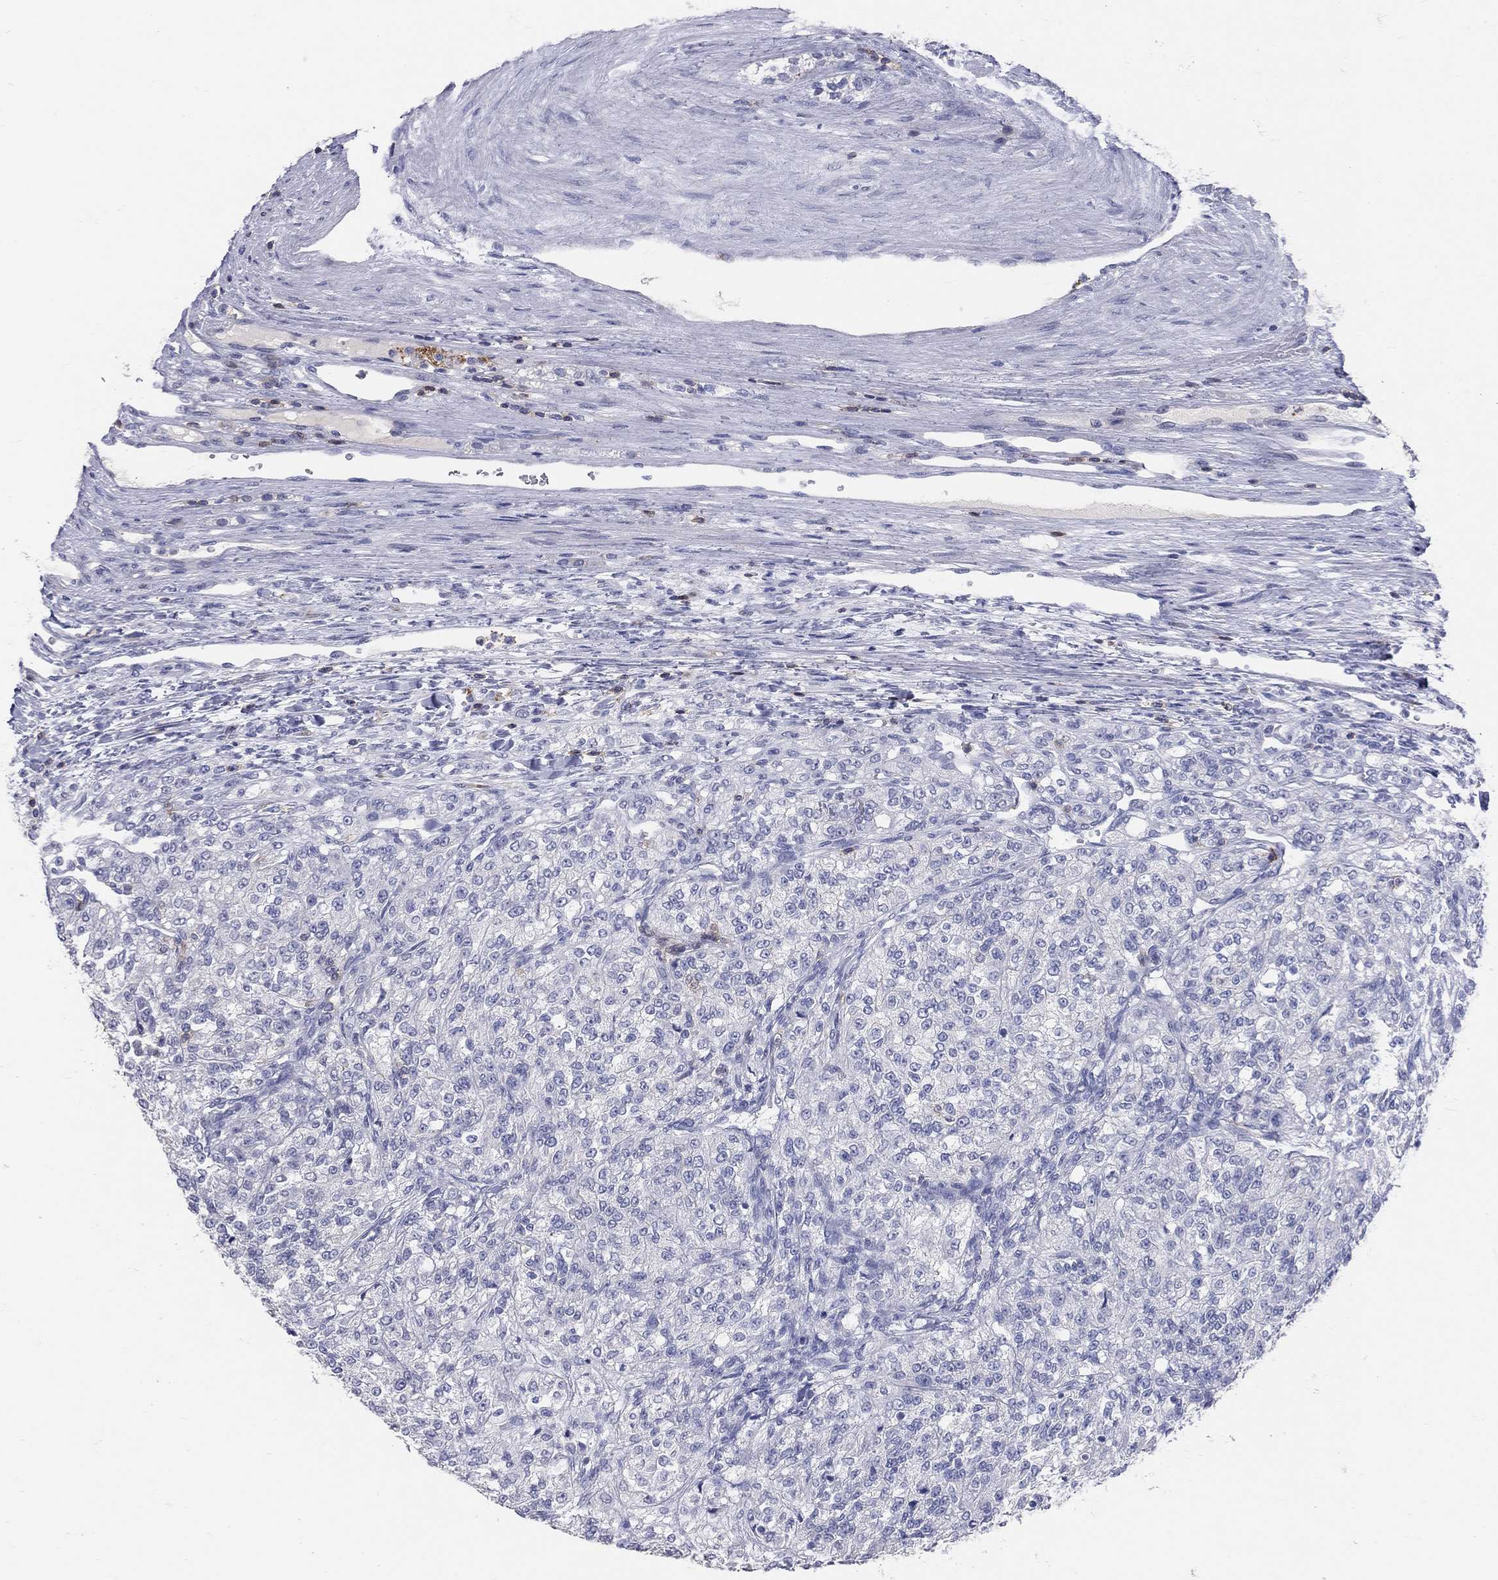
{"staining": {"intensity": "negative", "quantity": "none", "location": "none"}, "tissue": "renal cancer", "cell_type": "Tumor cells", "image_type": "cancer", "snomed": [{"axis": "morphology", "description": "Adenocarcinoma, NOS"}, {"axis": "topography", "description": "Kidney"}], "caption": "Immunohistochemistry (IHC) image of neoplastic tissue: renal cancer (adenocarcinoma) stained with DAB (3,3'-diaminobenzidine) exhibits no significant protein staining in tumor cells. (DAB (3,3'-diaminobenzidine) immunohistochemistry (IHC) with hematoxylin counter stain).", "gene": "LAT", "patient": {"sex": "female", "age": 63}}